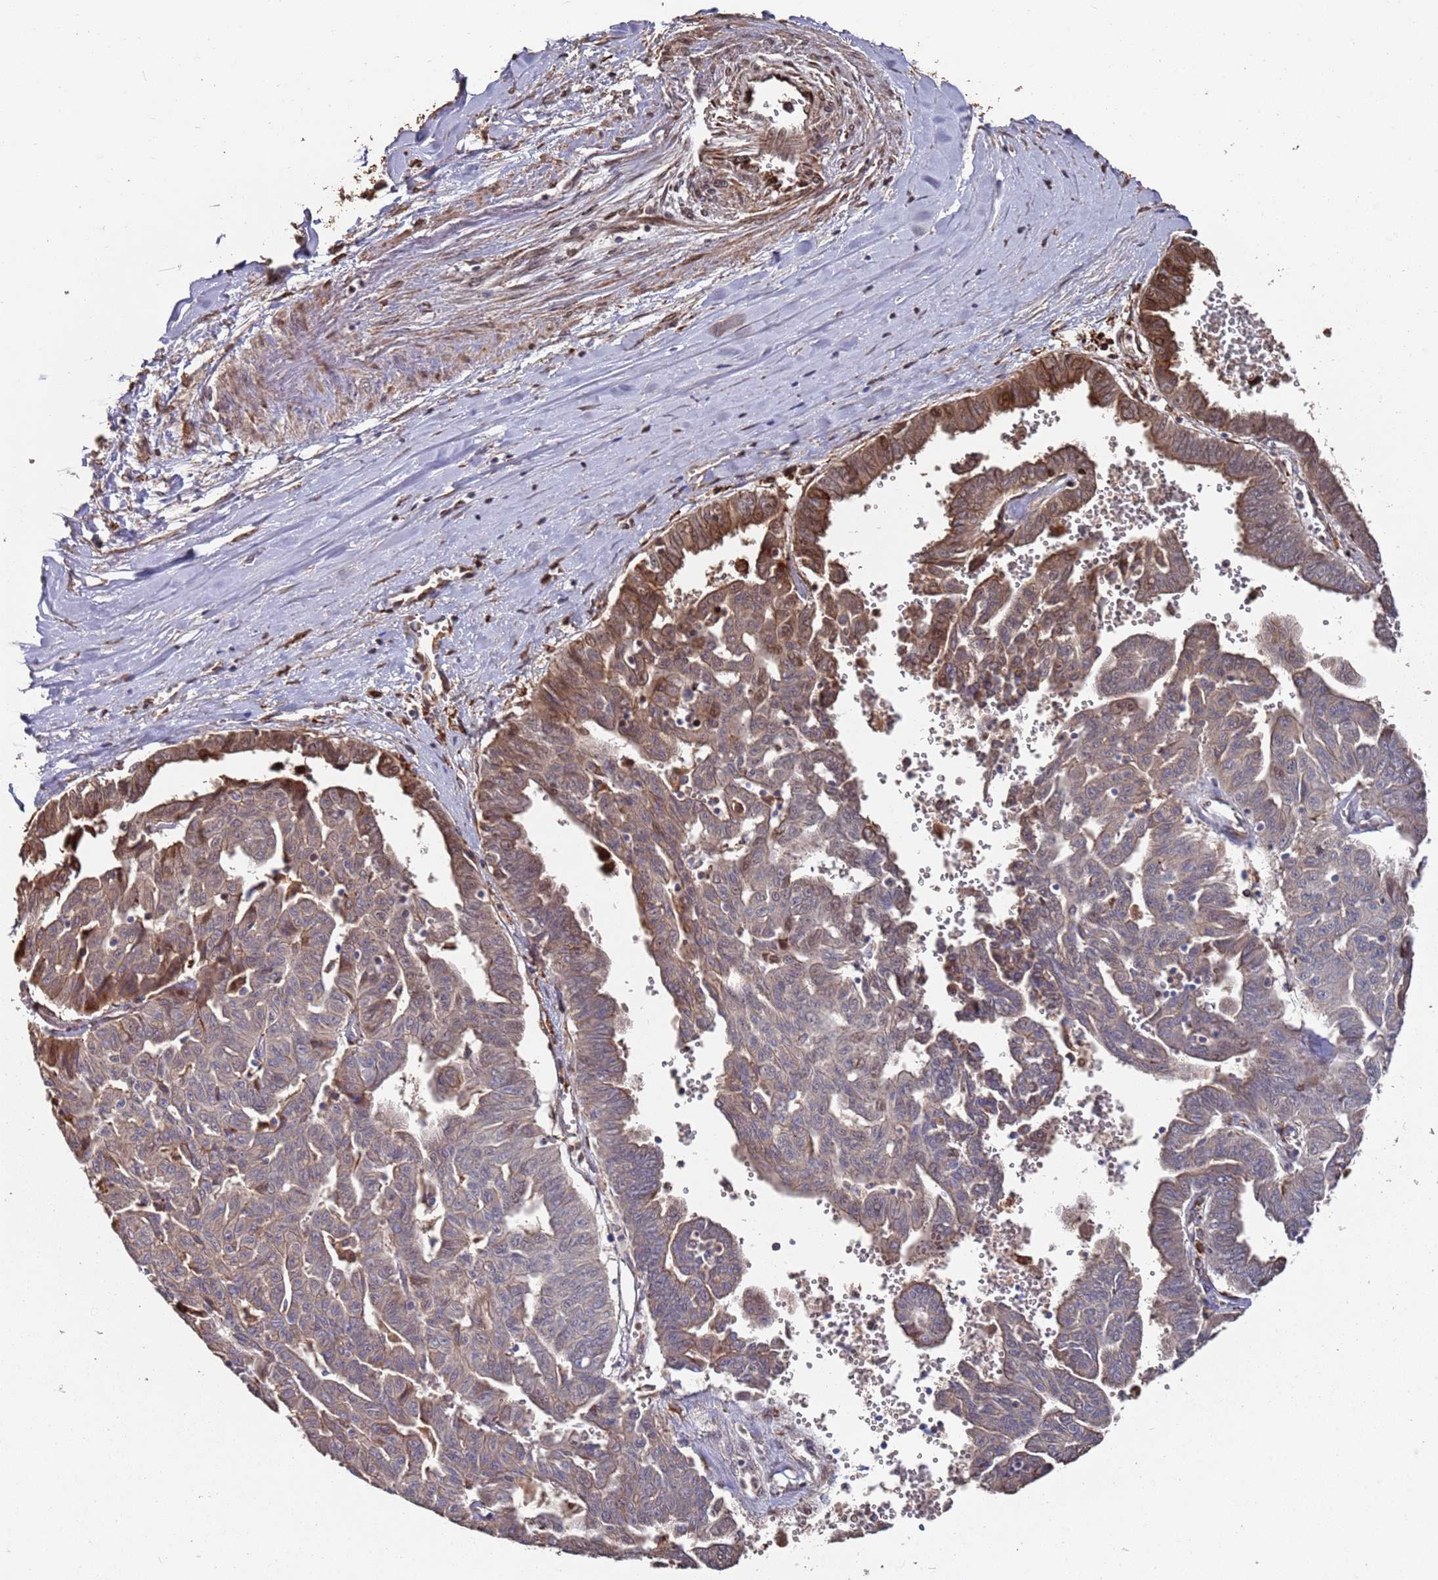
{"staining": {"intensity": "strong", "quantity": "25%-75%", "location": "cytoplasmic/membranous,nuclear"}, "tissue": "liver cancer", "cell_type": "Tumor cells", "image_type": "cancer", "snomed": [{"axis": "morphology", "description": "Cholangiocarcinoma"}, {"axis": "topography", "description": "Liver"}], "caption": "IHC of cholangiocarcinoma (liver) displays high levels of strong cytoplasmic/membranous and nuclear staining in approximately 25%-75% of tumor cells. (Stains: DAB (3,3'-diaminobenzidine) in brown, nuclei in blue, Microscopy: brightfield microscopy at high magnification).", "gene": "LACC1", "patient": {"sex": "female", "age": 77}}